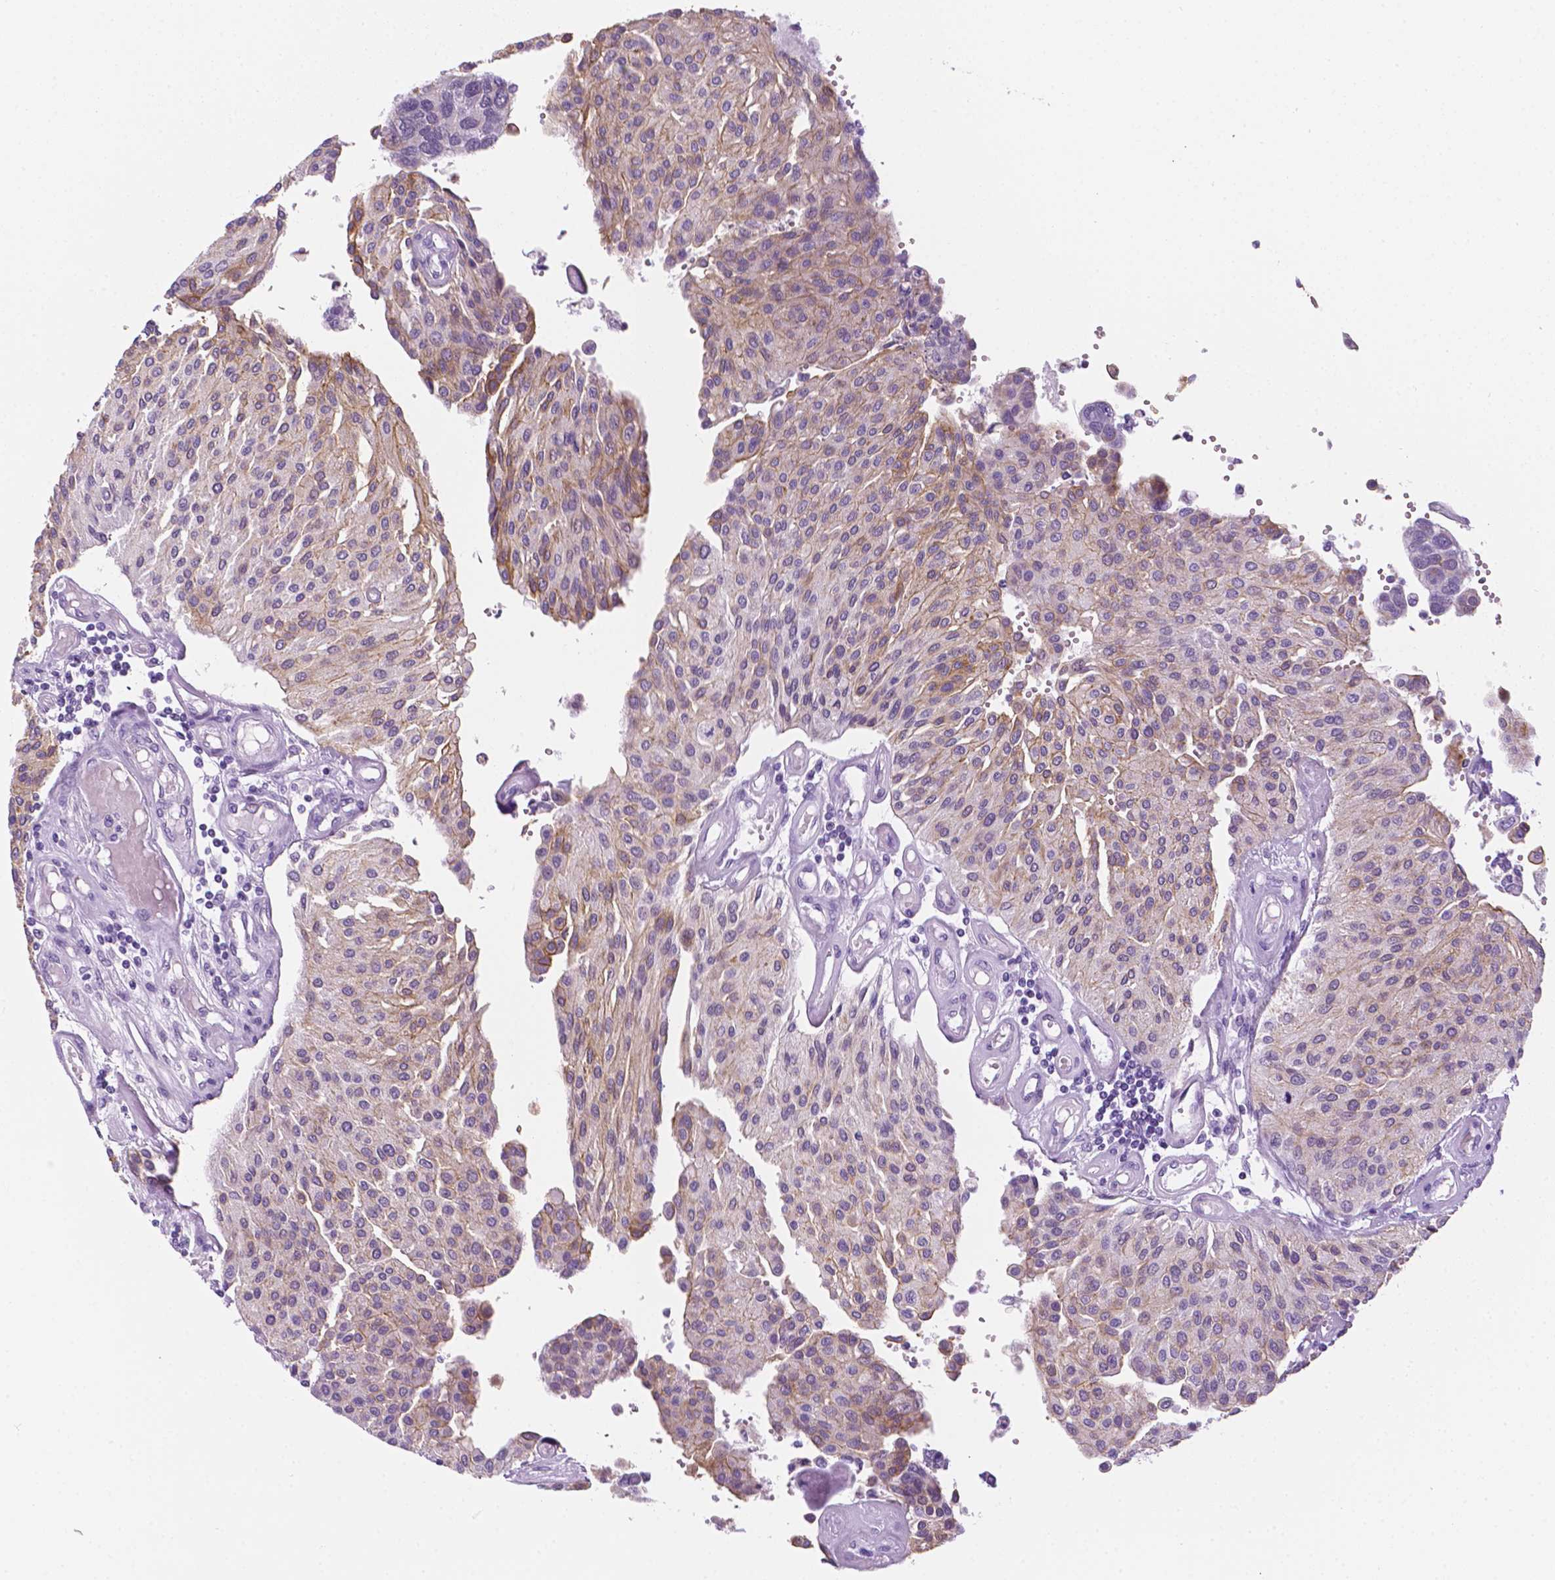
{"staining": {"intensity": "weak", "quantity": "25%-75%", "location": "cytoplasmic/membranous"}, "tissue": "urothelial cancer", "cell_type": "Tumor cells", "image_type": "cancer", "snomed": [{"axis": "morphology", "description": "Urothelial carcinoma, NOS"}, {"axis": "topography", "description": "Urinary bladder"}], "caption": "Urothelial cancer tissue demonstrates weak cytoplasmic/membranous staining in approximately 25%-75% of tumor cells Immunohistochemistry stains the protein of interest in brown and the nuclei are stained blue.", "gene": "PPL", "patient": {"sex": "male", "age": 55}}